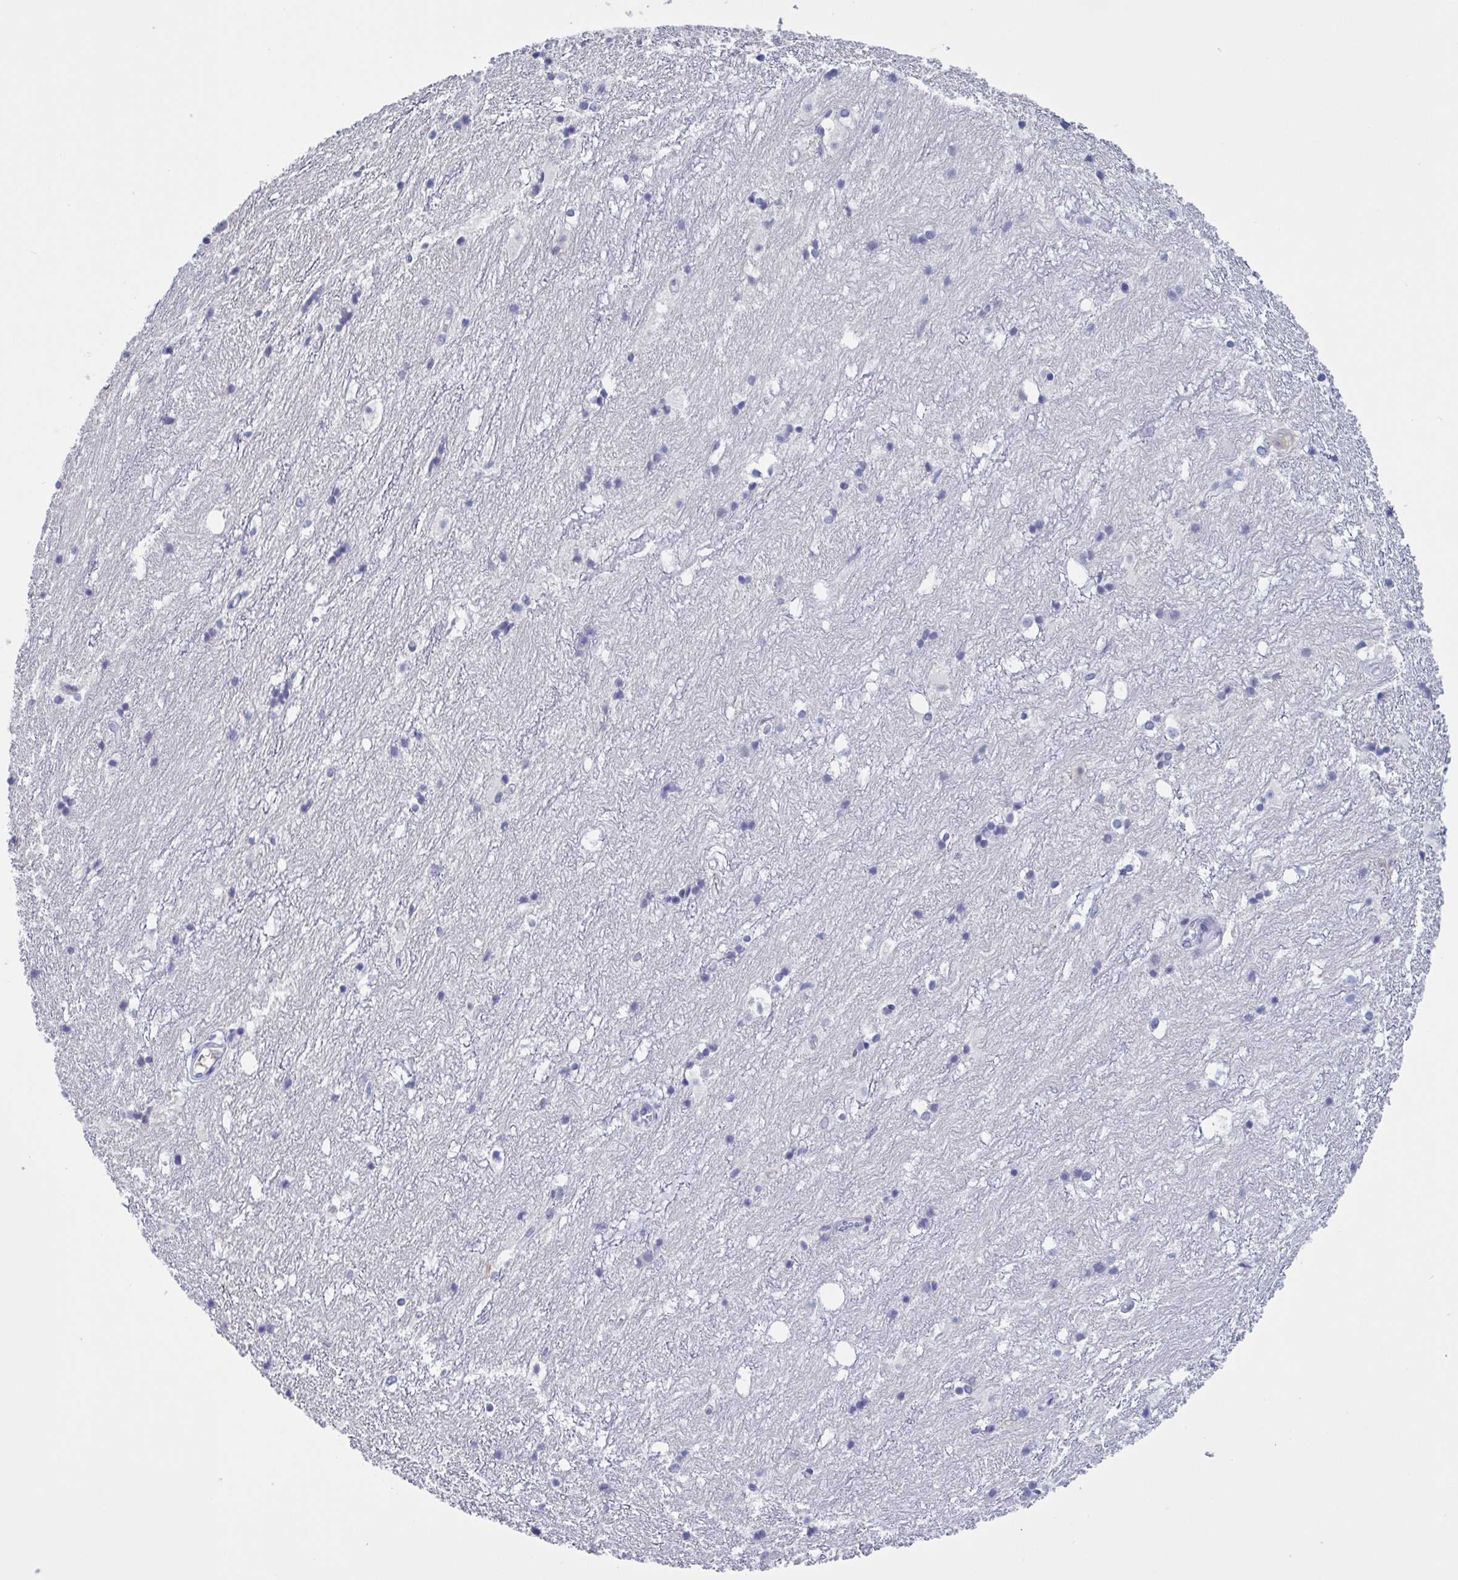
{"staining": {"intensity": "weak", "quantity": "<25%", "location": "nuclear"}, "tissue": "hippocampus", "cell_type": "Glial cells", "image_type": "normal", "snomed": [{"axis": "morphology", "description": "Normal tissue, NOS"}, {"axis": "topography", "description": "Hippocampus"}], "caption": "Immunohistochemistry of normal human hippocampus shows no staining in glial cells. (DAB (3,3'-diaminobenzidine) immunohistochemistry visualized using brightfield microscopy, high magnification).", "gene": "SERPINB13", "patient": {"sex": "female", "age": 52}}